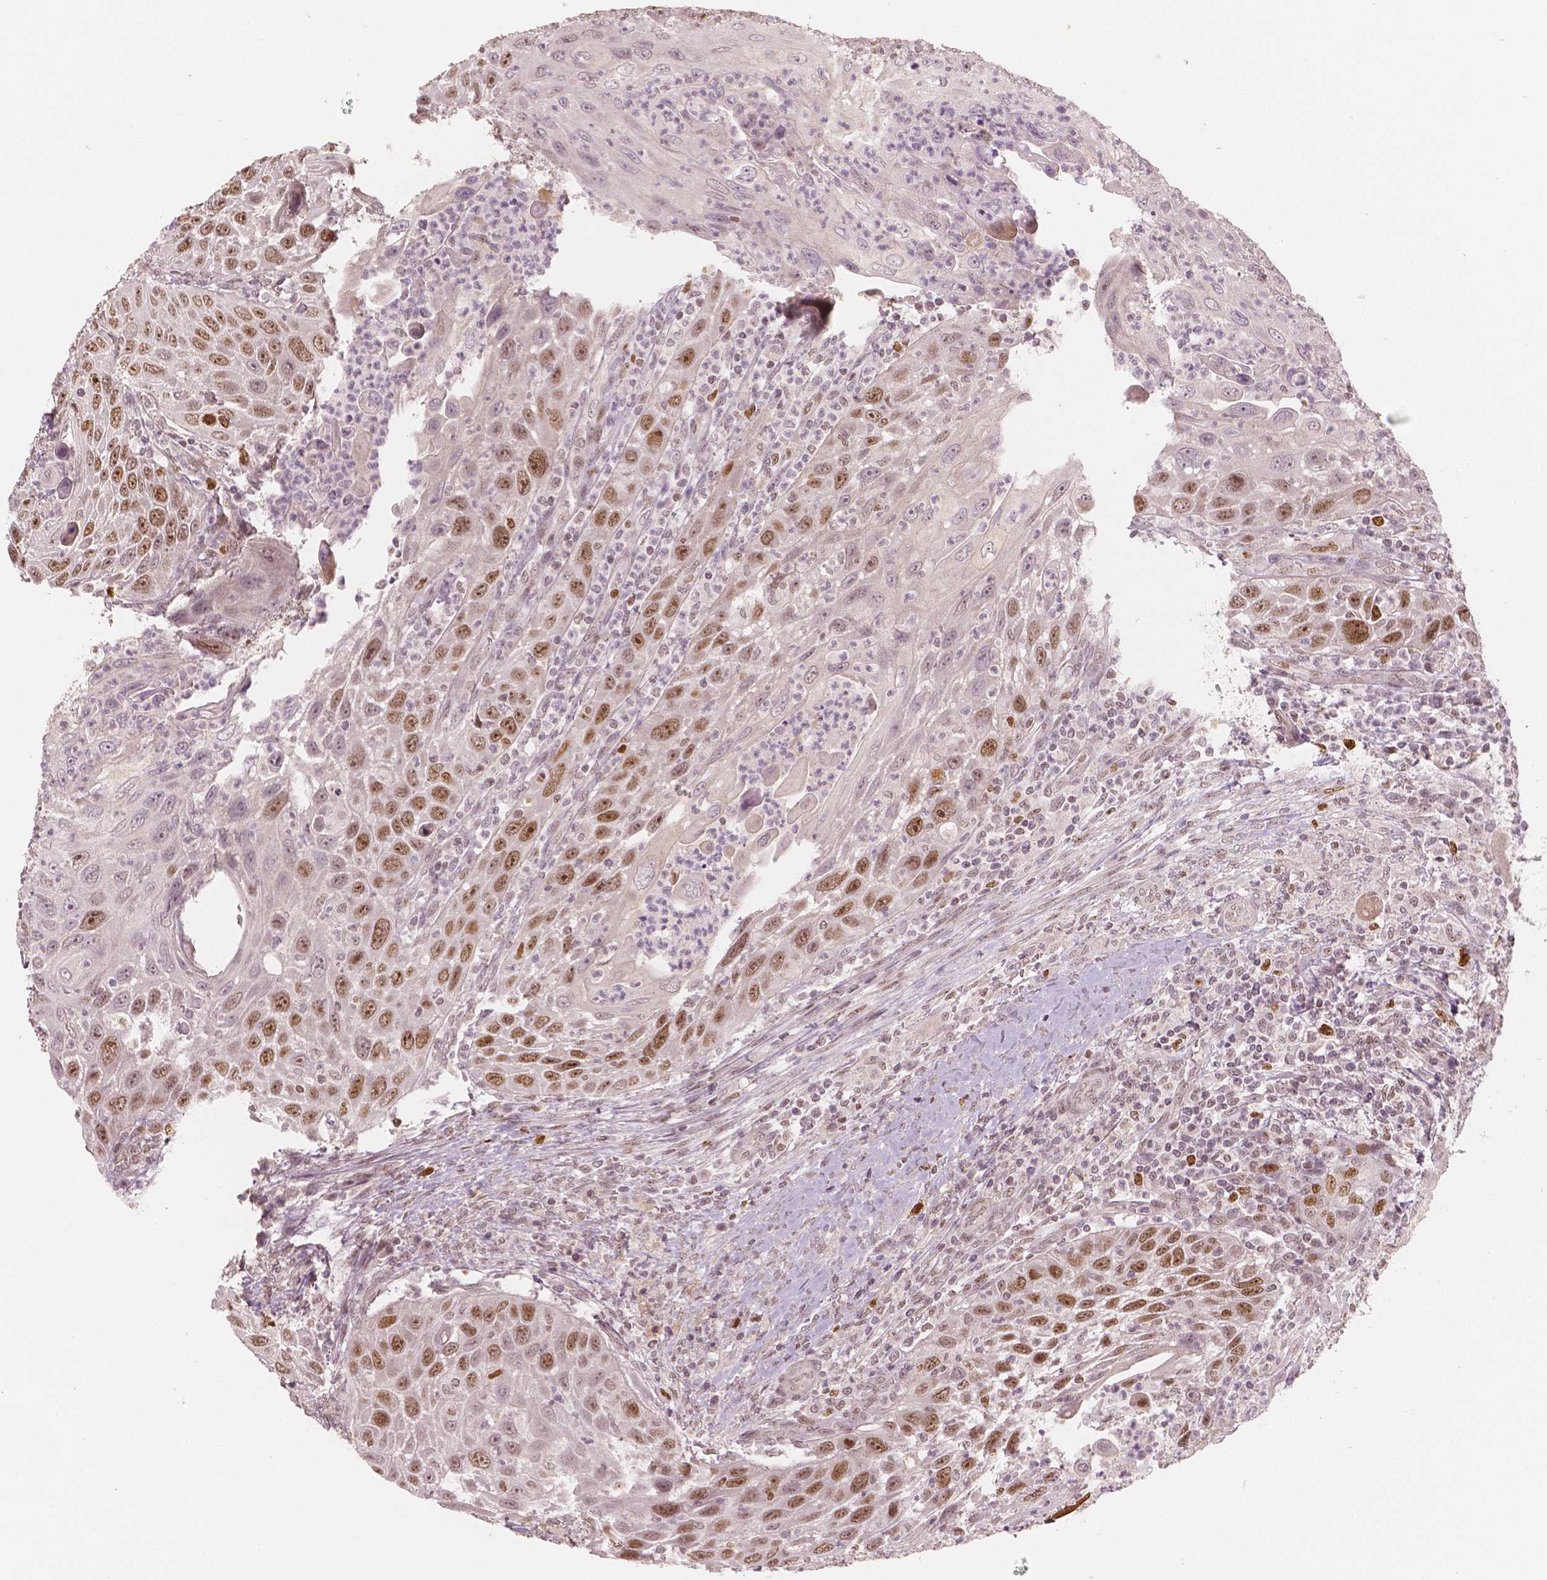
{"staining": {"intensity": "moderate", "quantity": ">75%", "location": "nuclear"}, "tissue": "head and neck cancer", "cell_type": "Tumor cells", "image_type": "cancer", "snomed": [{"axis": "morphology", "description": "Squamous cell carcinoma, NOS"}, {"axis": "topography", "description": "Head-Neck"}], "caption": "A micrograph of head and neck cancer (squamous cell carcinoma) stained for a protein shows moderate nuclear brown staining in tumor cells.", "gene": "NSD2", "patient": {"sex": "male", "age": 69}}